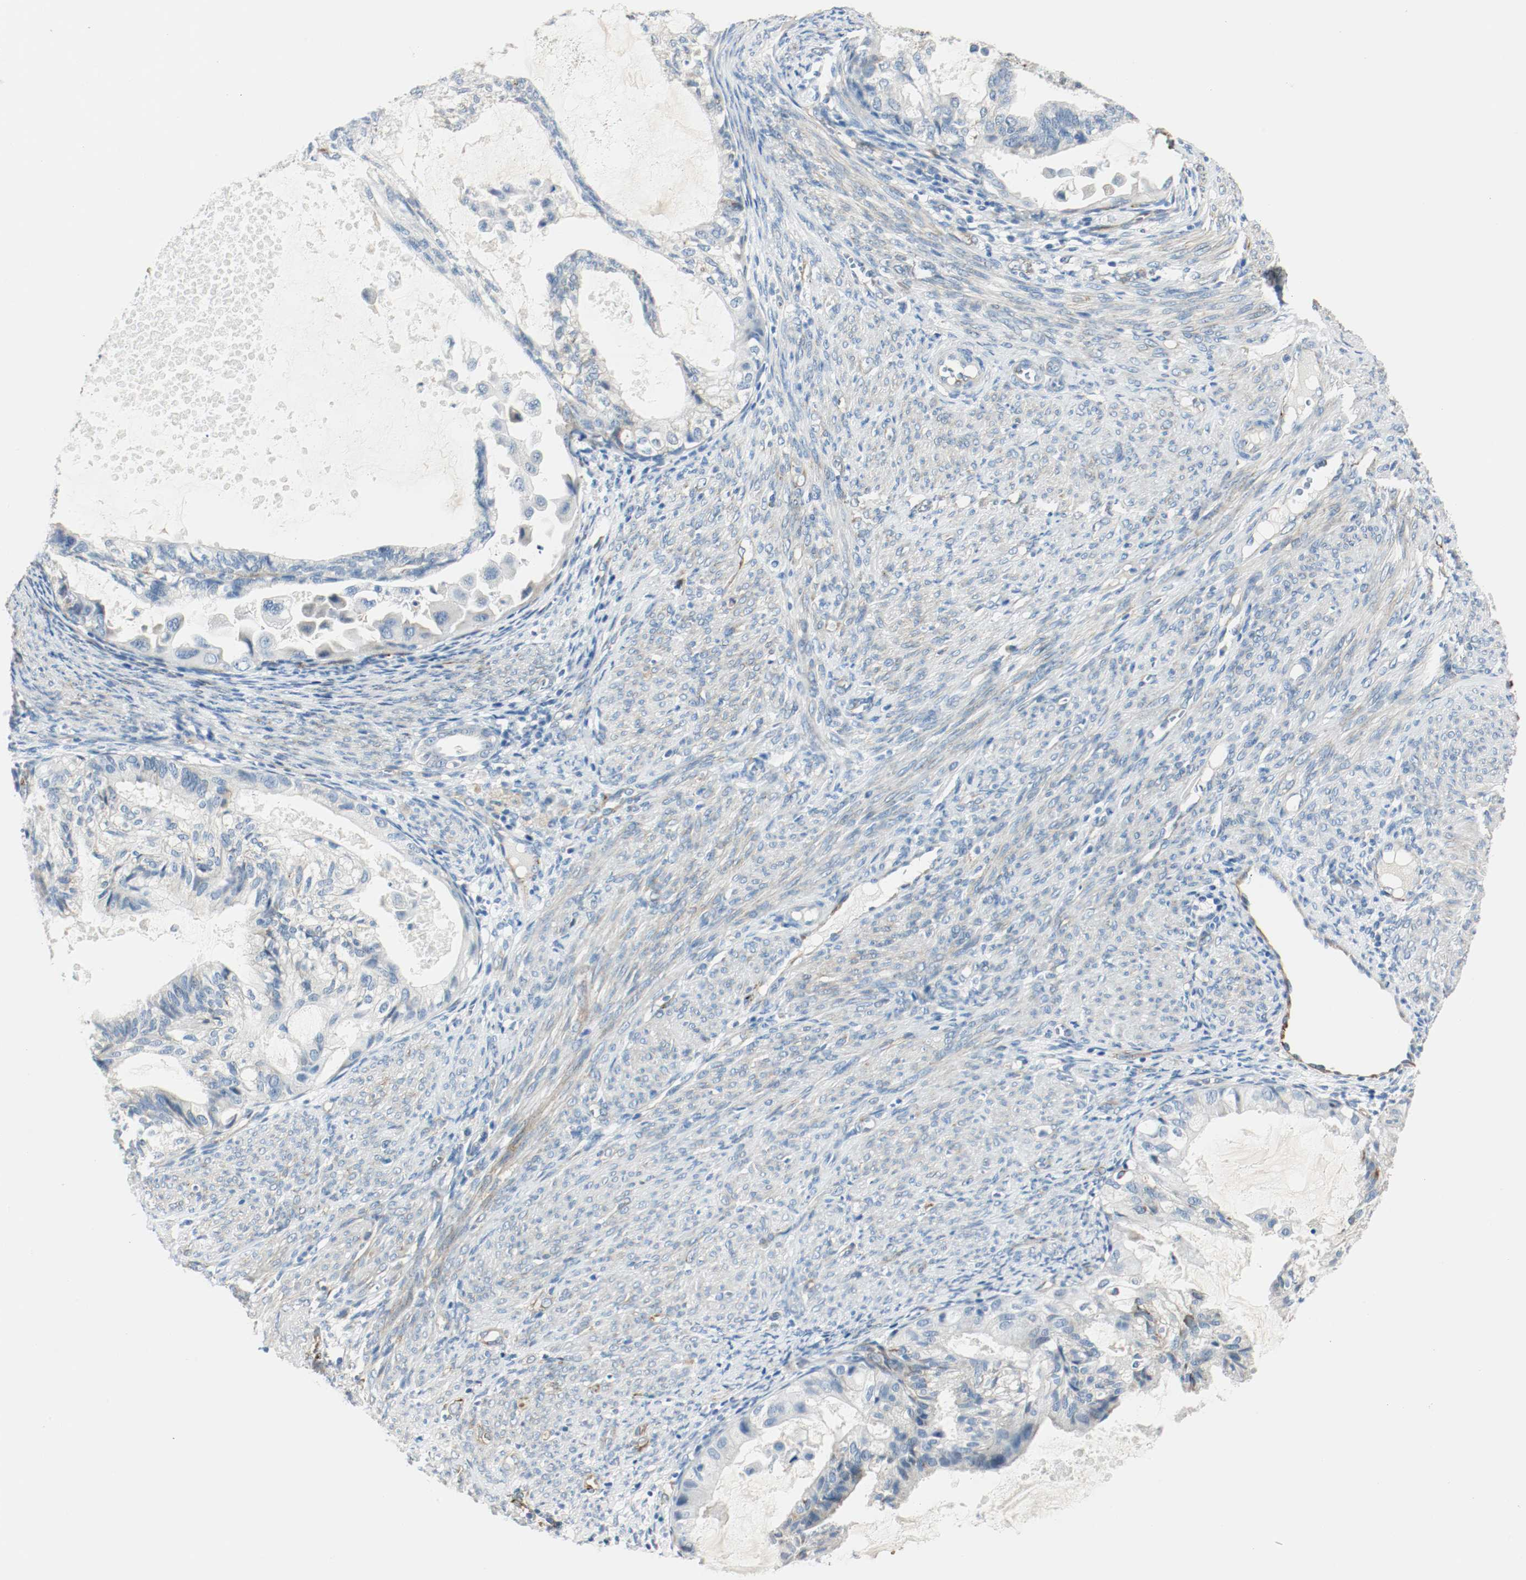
{"staining": {"intensity": "negative", "quantity": "none", "location": "none"}, "tissue": "cervical cancer", "cell_type": "Tumor cells", "image_type": "cancer", "snomed": [{"axis": "morphology", "description": "Normal tissue, NOS"}, {"axis": "morphology", "description": "Adenocarcinoma, NOS"}, {"axis": "topography", "description": "Cervix"}, {"axis": "topography", "description": "Endometrium"}], "caption": "Immunohistochemistry image of human adenocarcinoma (cervical) stained for a protein (brown), which shows no positivity in tumor cells. (Brightfield microscopy of DAB immunohistochemistry at high magnification).", "gene": "LAMB1", "patient": {"sex": "female", "age": 86}}